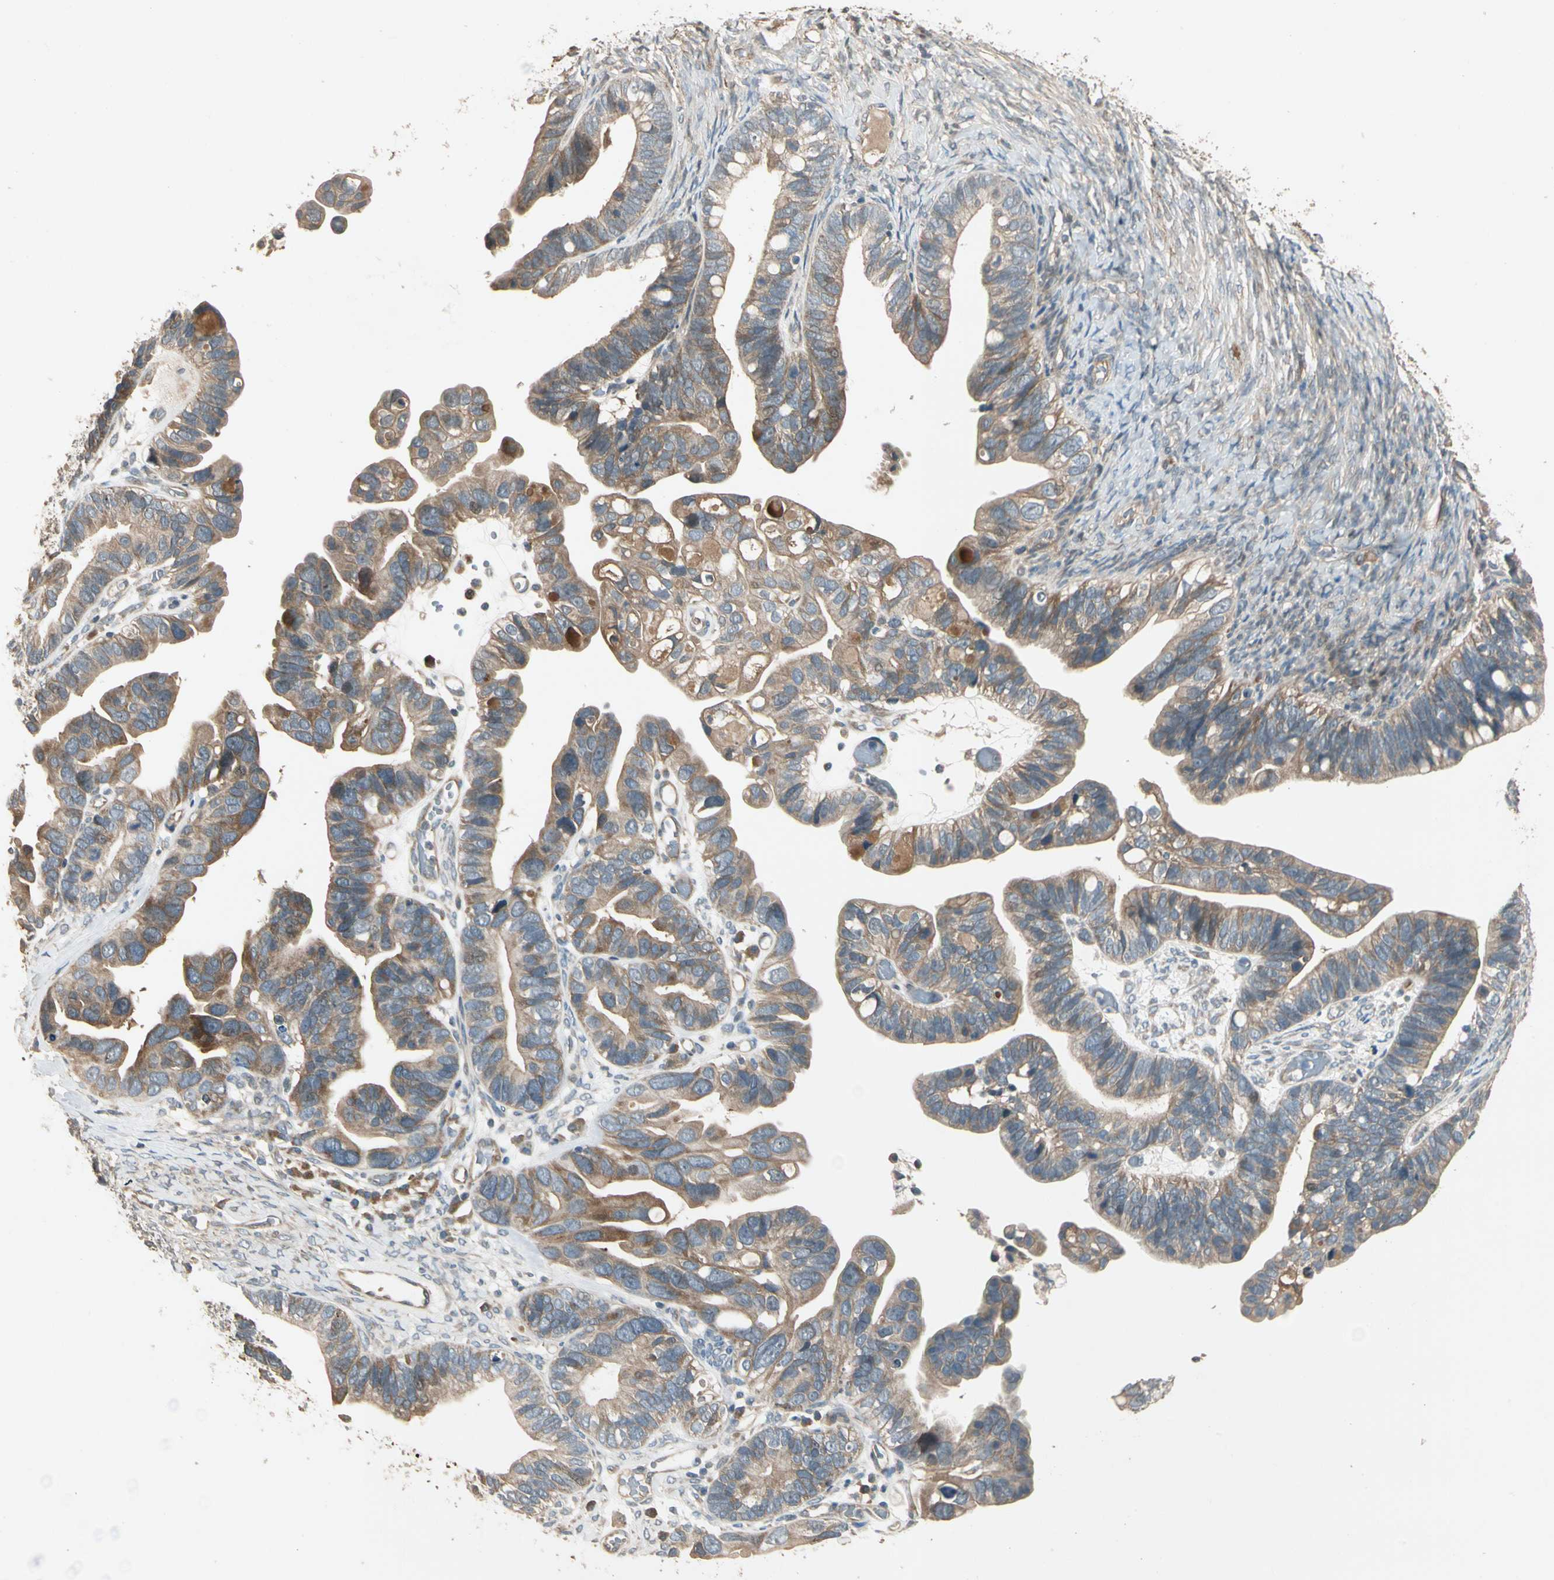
{"staining": {"intensity": "moderate", "quantity": "25%-75%", "location": "cytoplasmic/membranous"}, "tissue": "ovarian cancer", "cell_type": "Tumor cells", "image_type": "cancer", "snomed": [{"axis": "morphology", "description": "Cystadenocarcinoma, serous, NOS"}, {"axis": "topography", "description": "Ovary"}], "caption": "A histopathology image of human ovarian cancer (serous cystadenocarcinoma) stained for a protein demonstrates moderate cytoplasmic/membranous brown staining in tumor cells.", "gene": "ACVR1", "patient": {"sex": "female", "age": 56}}